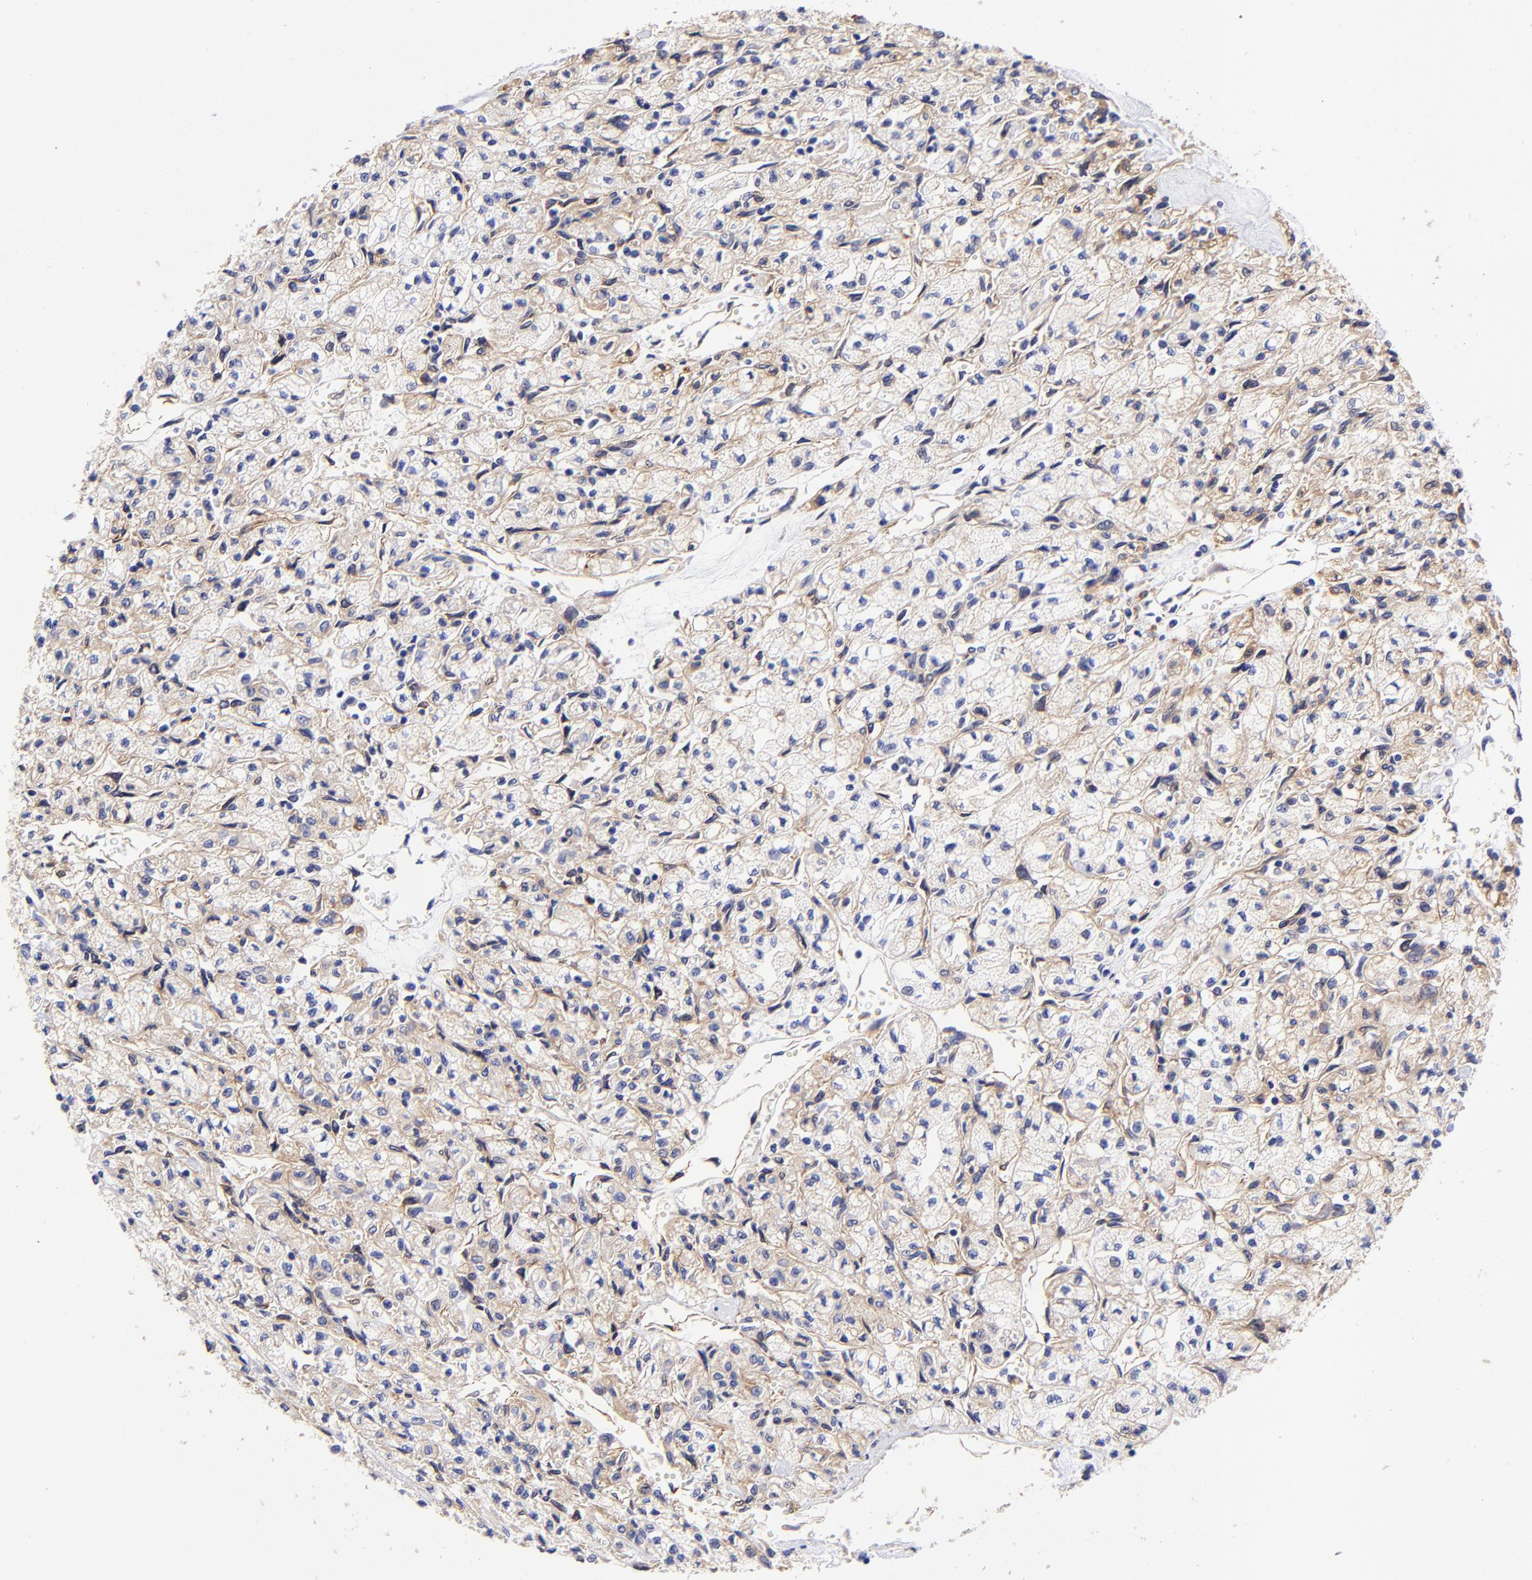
{"staining": {"intensity": "moderate", "quantity": "25%-75%", "location": "cytoplasmic/membranous"}, "tissue": "renal cancer", "cell_type": "Tumor cells", "image_type": "cancer", "snomed": [{"axis": "morphology", "description": "Adenocarcinoma, NOS"}, {"axis": "topography", "description": "Kidney"}], "caption": "A medium amount of moderate cytoplasmic/membranous positivity is seen in approximately 25%-75% of tumor cells in renal adenocarcinoma tissue. (DAB = brown stain, brightfield microscopy at high magnification).", "gene": "PPFIBP1", "patient": {"sex": "male", "age": 78}}